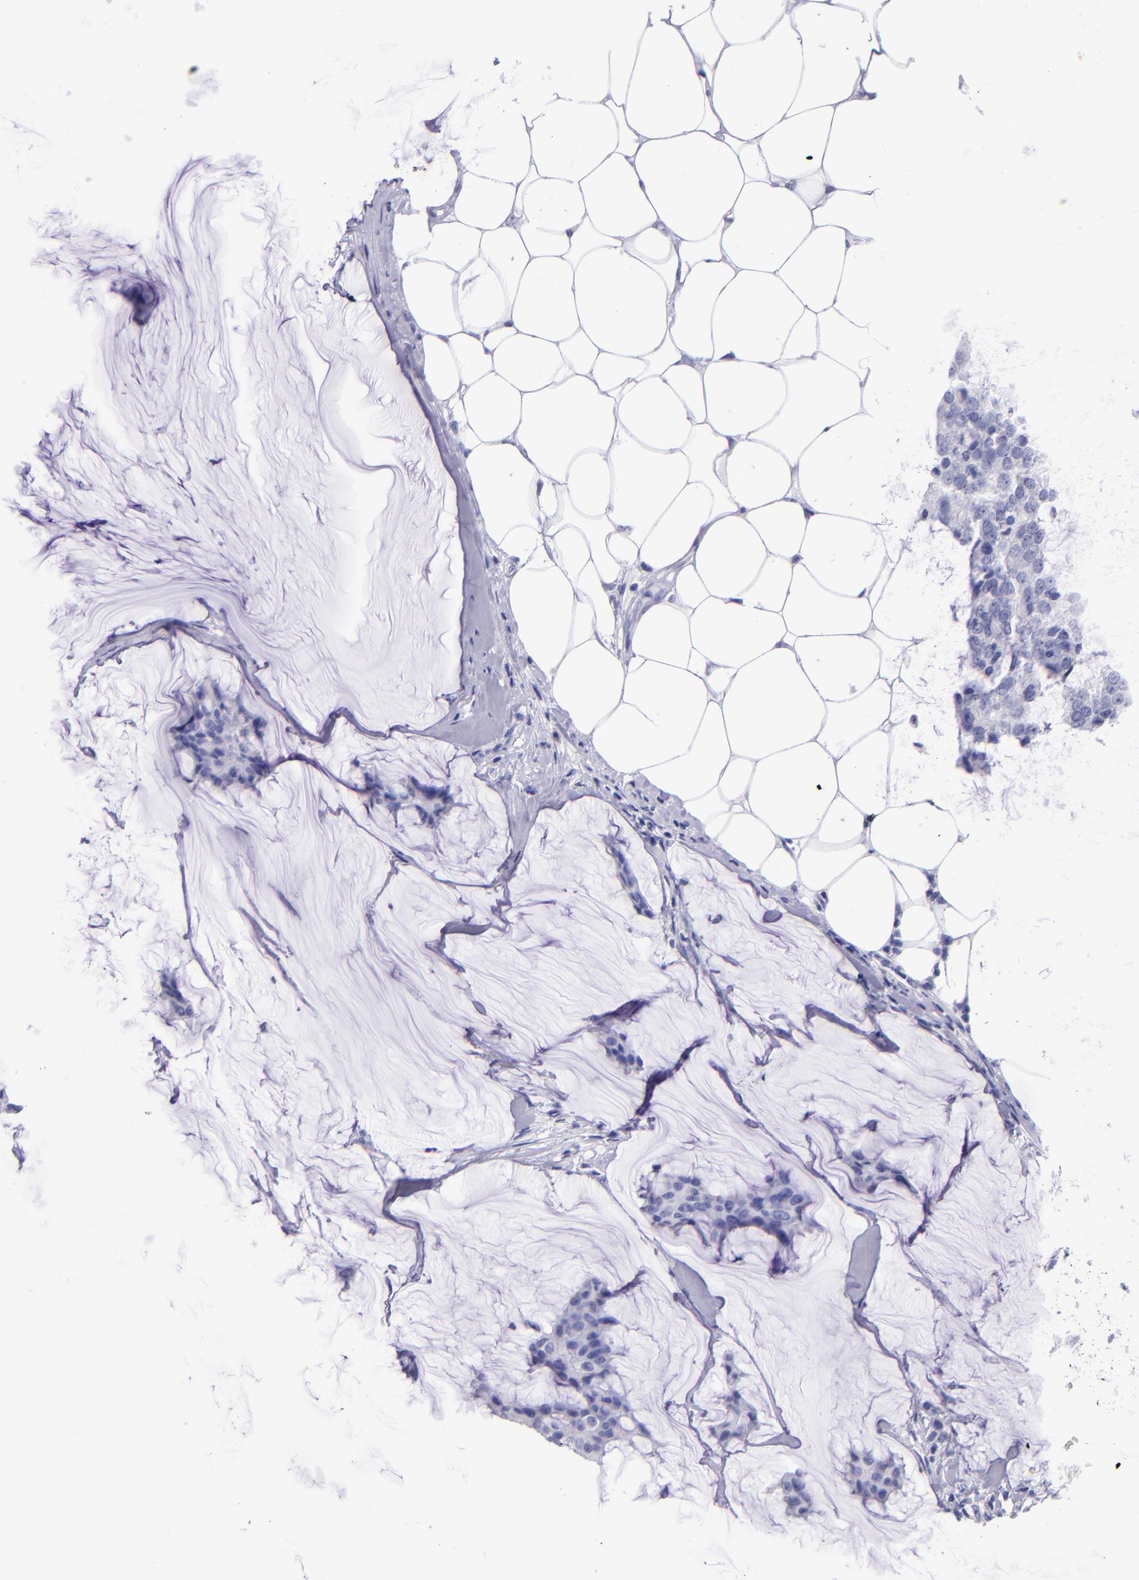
{"staining": {"intensity": "negative", "quantity": "none", "location": "none"}, "tissue": "breast cancer", "cell_type": "Tumor cells", "image_type": "cancer", "snomed": [{"axis": "morphology", "description": "Duct carcinoma"}, {"axis": "topography", "description": "Breast"}], "caption": "High power microscopy micrograph of an immunohistochemistry (IHC) image of breast cancer, revealing no significant positivity in tumor cells.", "gene": "TYRP1", "patient": {"sex": "female", "age": 93}}